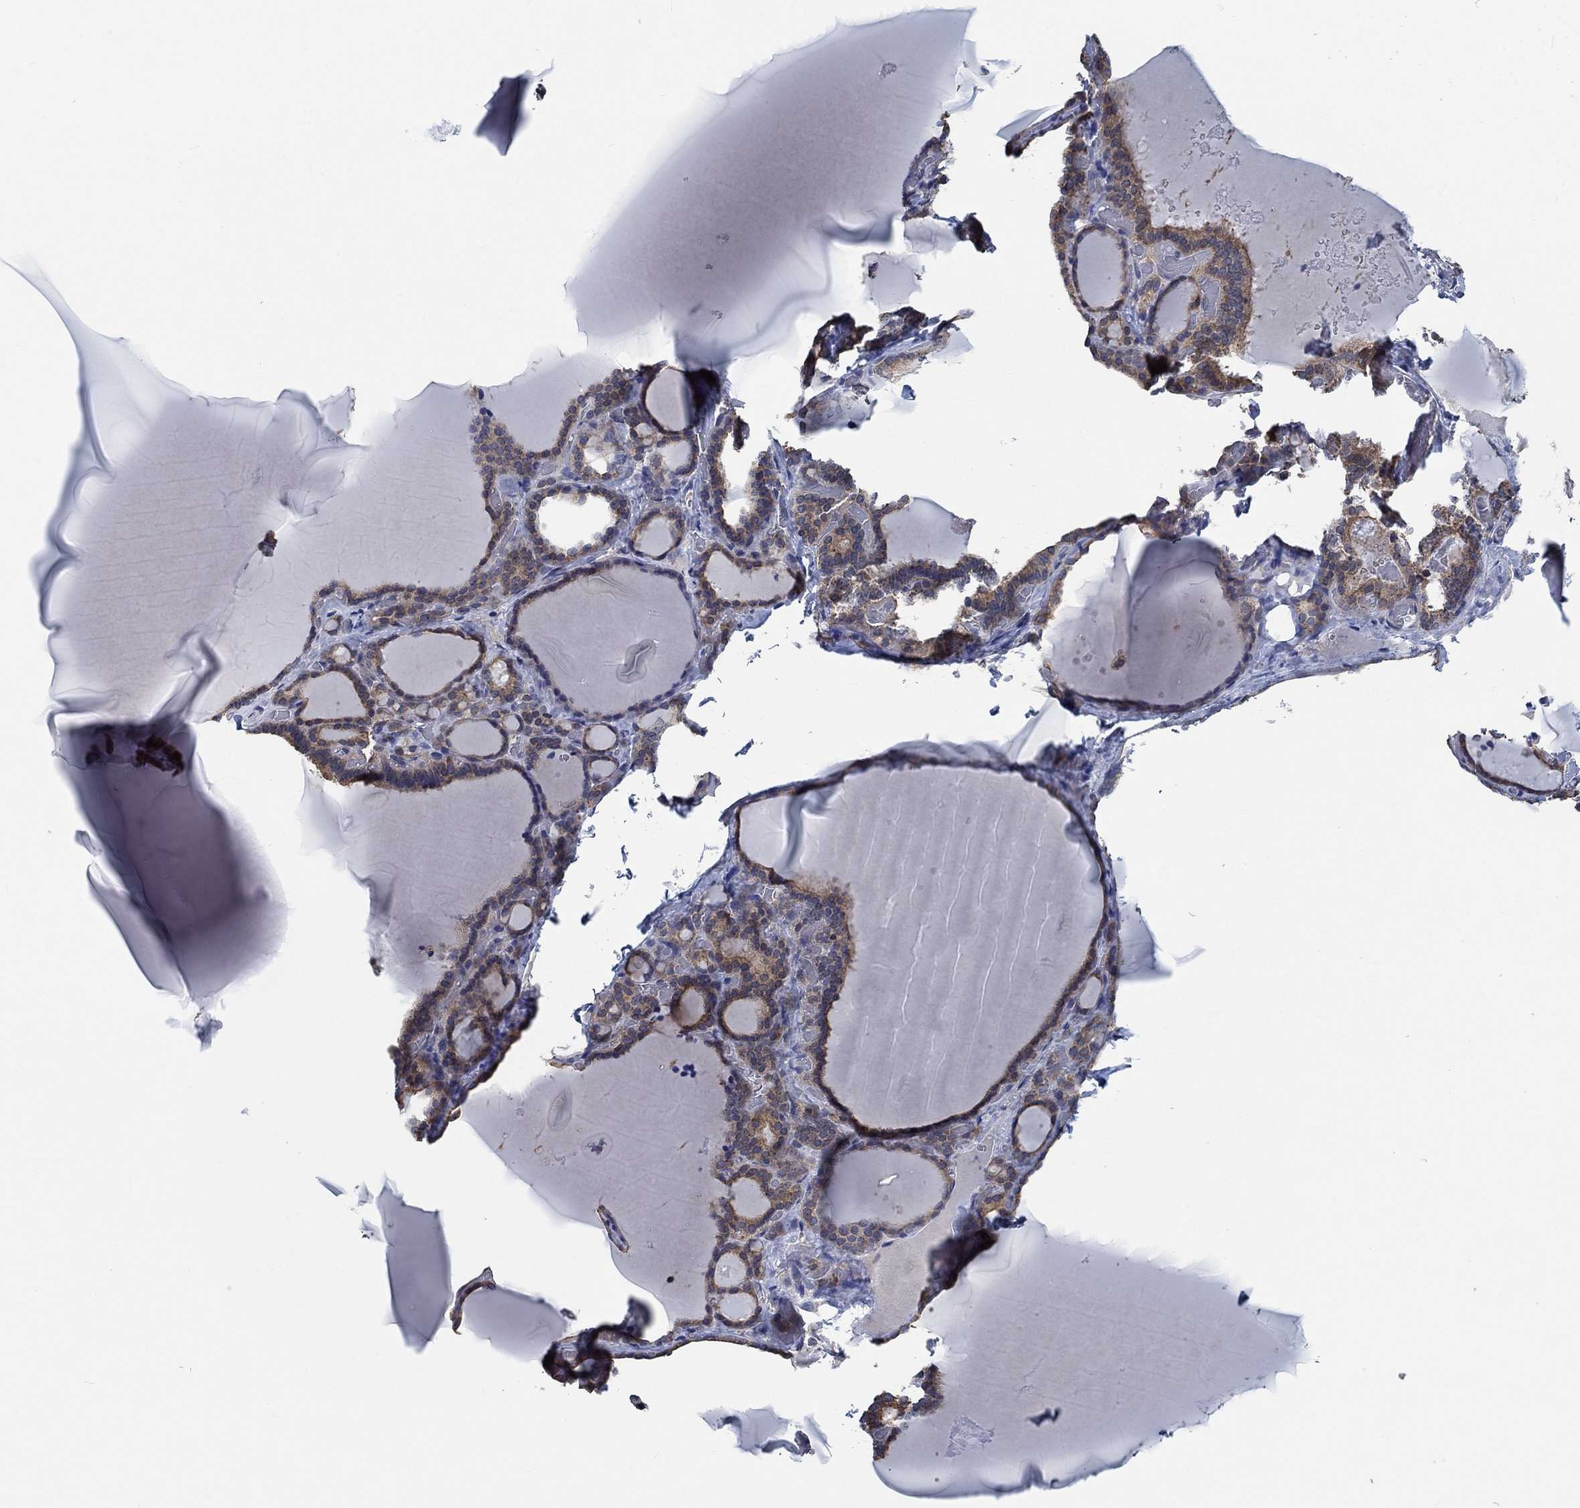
{"staining": {"intensity": "weak", "quantity": ">75%", "location": "cytoplasmic/membranous"}, "tissue": "thyroid gland", "cell_type": "Glandular cells", "image_type": "normal", "snomed": [{"axis": "morphology", "description": "Normal tissue, NOS"}, {"axis": "morphology", "description": "Hyperplasia, NOS"}, {"axis": "topography", "description": "Thyroid gland"}], "caption": "An immunohistochemistry (IHC) image of benign tissue is shown. Protein staining in brown highlights weak cytoplasmic/membranous positivity in thyroid gland within glandular cells.", "gene": "STXBP6", "patient": {"sex": "female", "age": 27}}